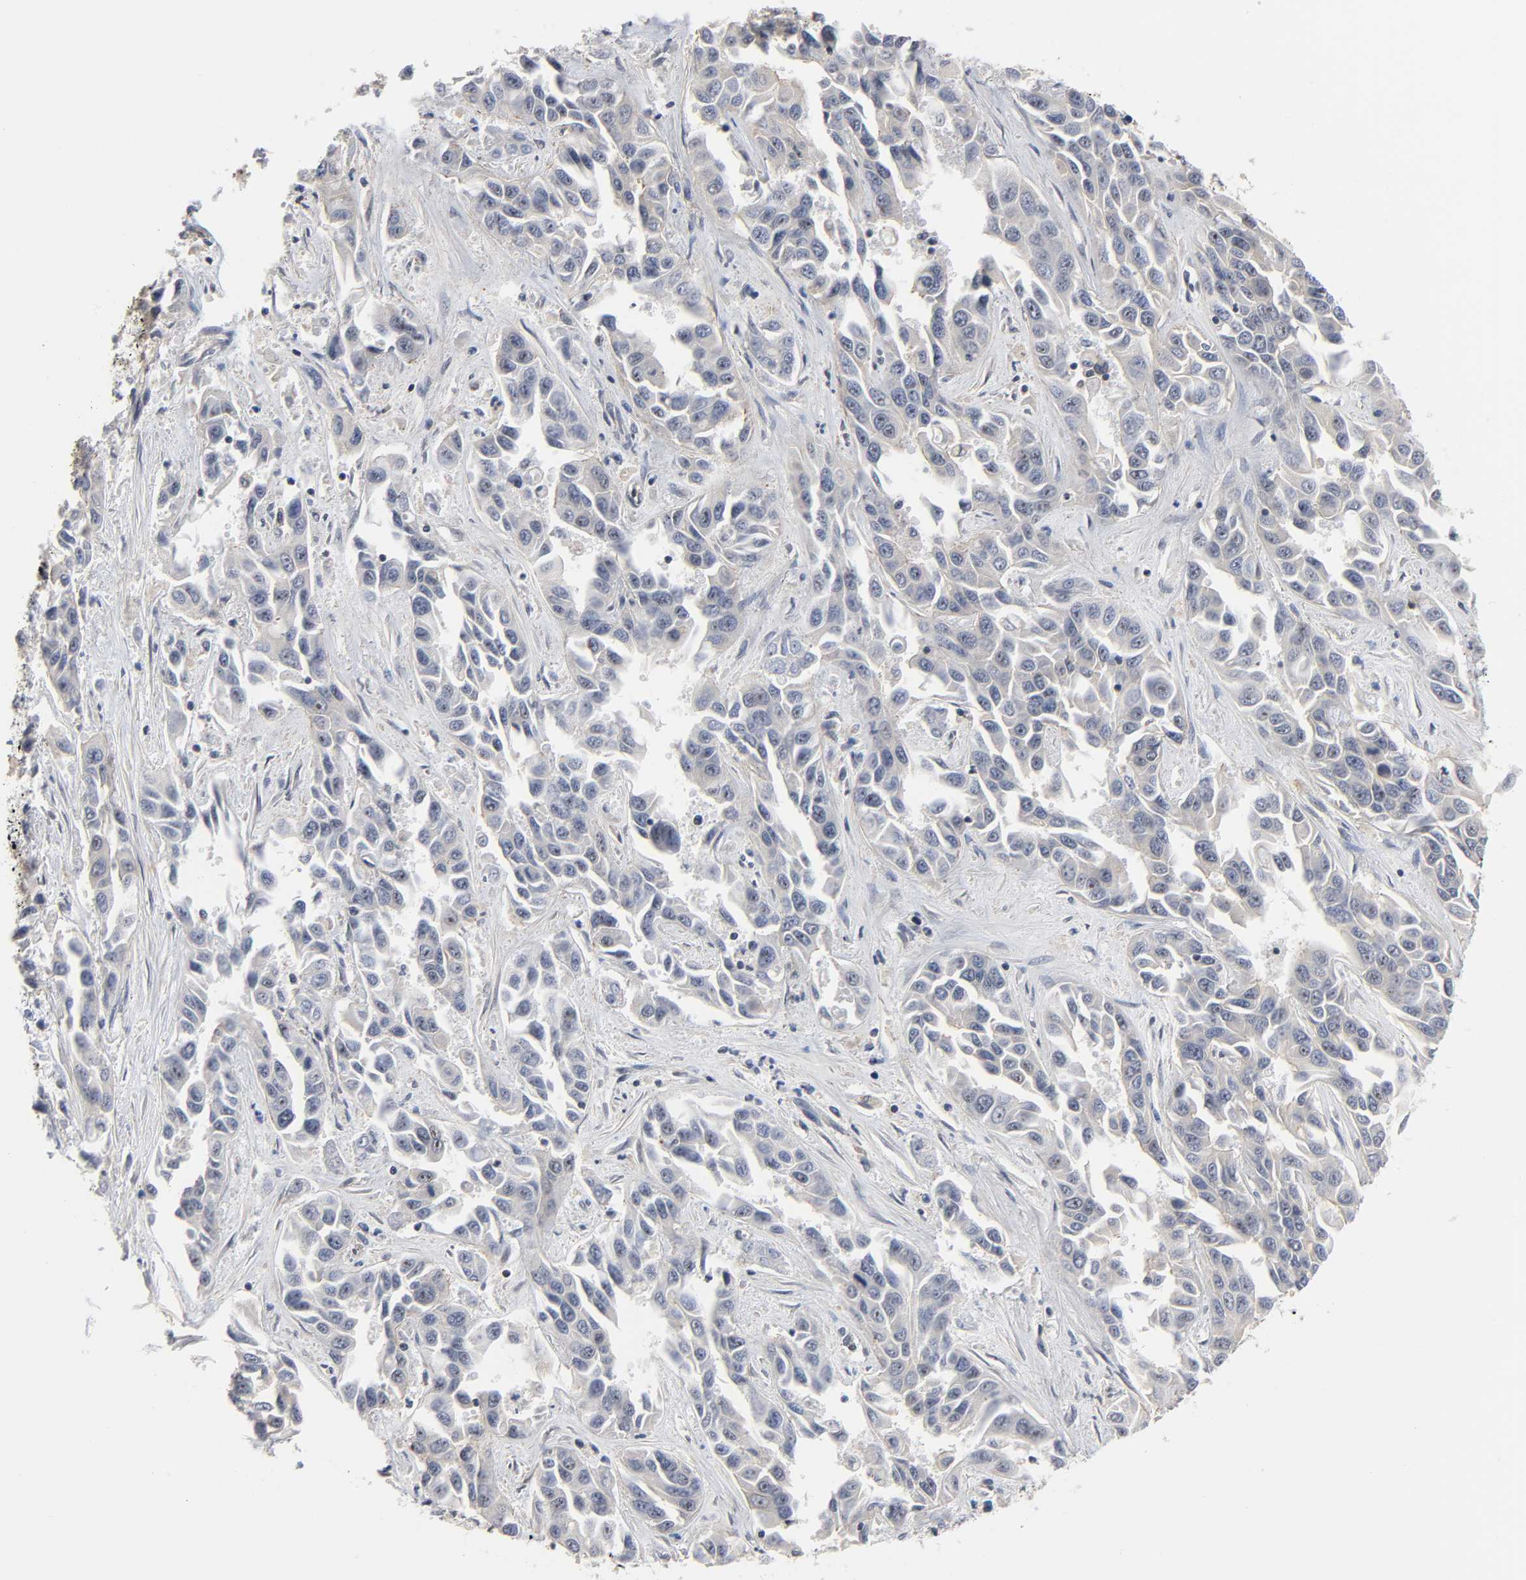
{"staining": {"intensity": "weak", "quantity": "25%-75%", "location": "cytoplasmic/membranous"}, "tissue": "liver cancer", "cell_type": "Tumor cells", "image_type": "cancer", "snomed": [{"axis": "morphology", "description": "Cholangiocarcinoma"}, {"axis": "topography", "description": "Liver"}], "caption": "Immunohistochemistry (IHC) of cholangiocarcinoma (liver) displays low levels of weak cytoplasmic/membranous staining in about 25%-75% of tumor cells. (DAB IHC, brown staining for protein, blue staining for nuclei).", "gene": "DDX10", "patient": {"sex": "female", "age": 52}}